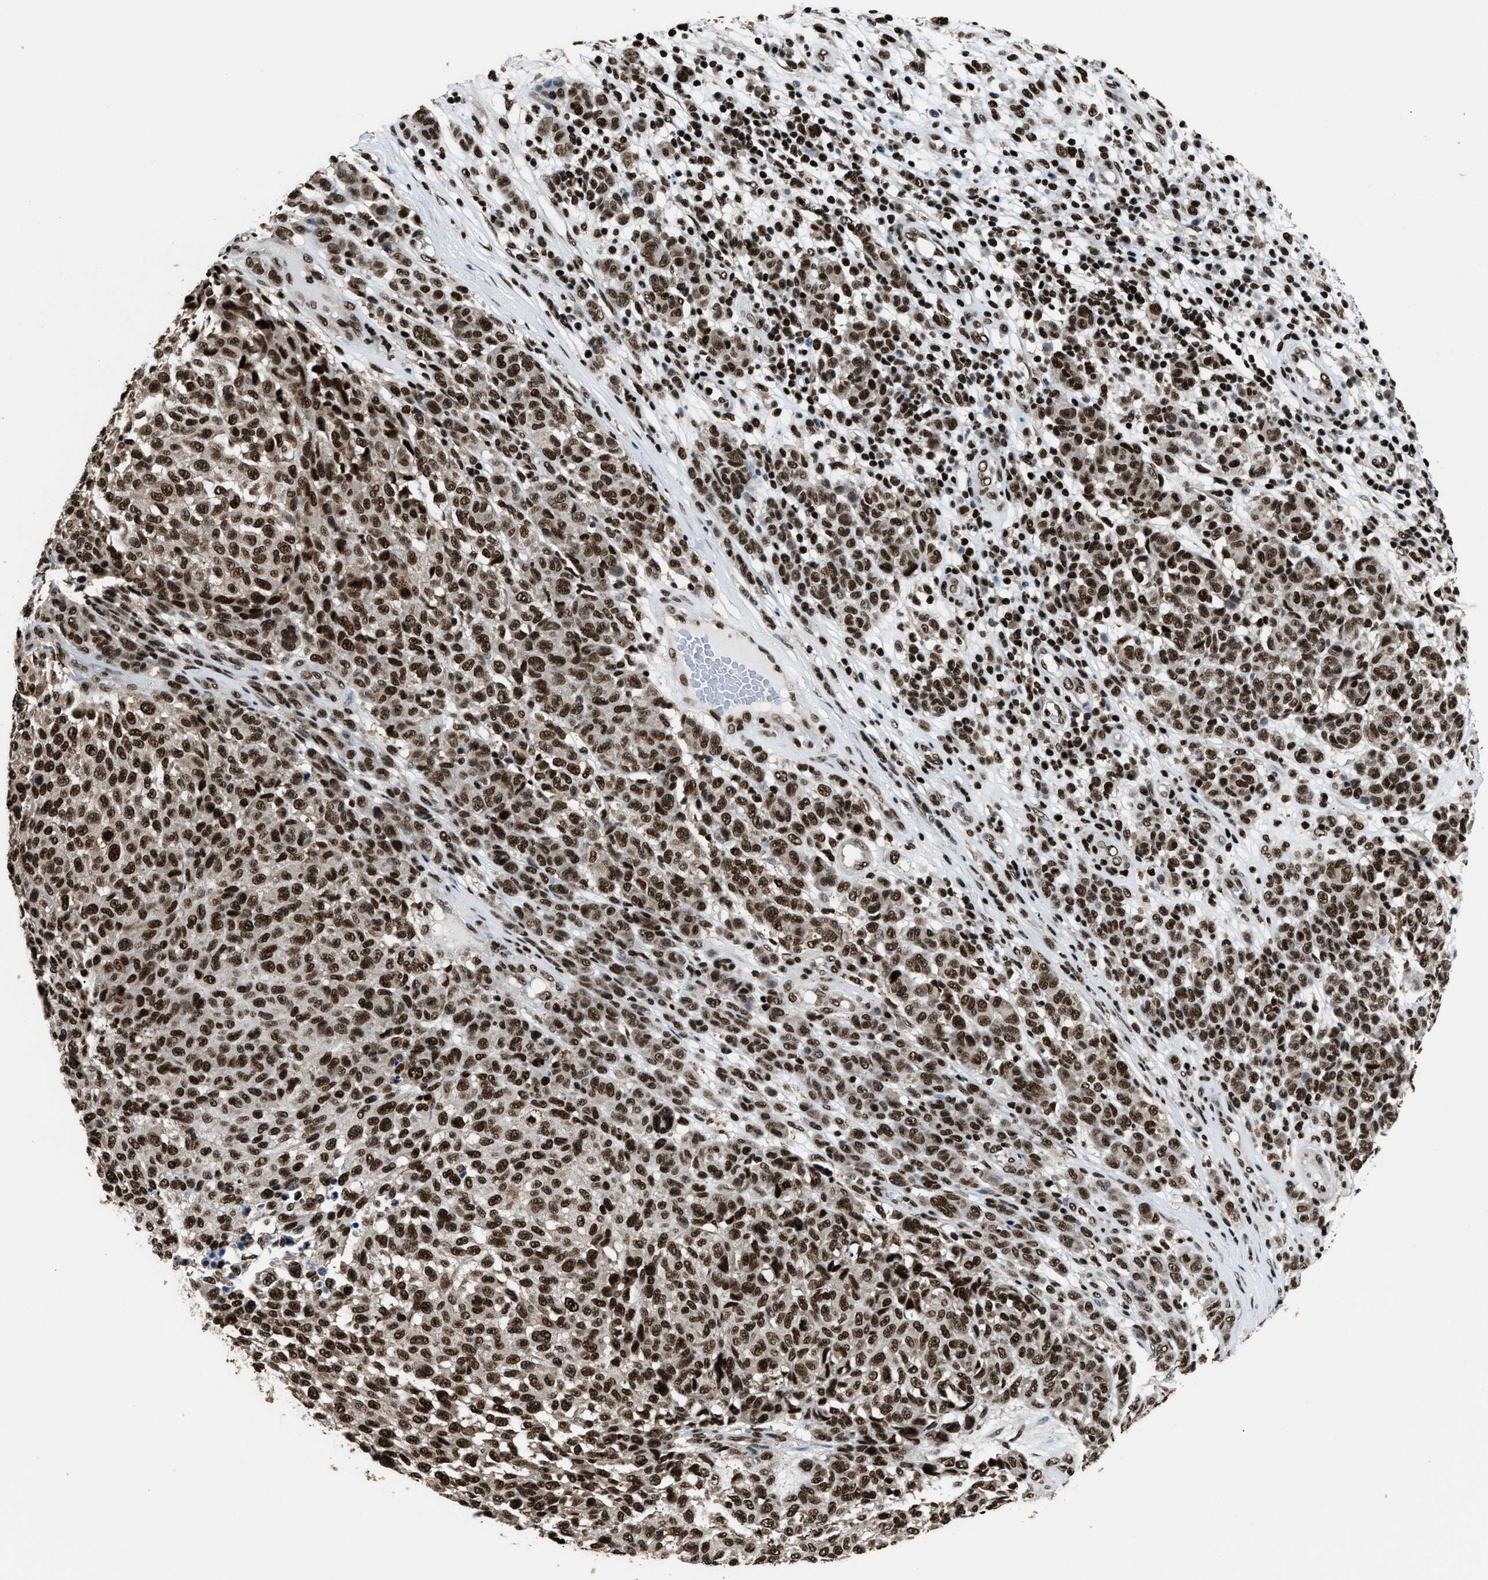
{"staining": {"intensity": "strong", "quantity": ">75%", "location": "nuclear"}, "tissue": "melanoma", "cell_type": "Tumor cells", "image_type": "cancer", "snomed": [{"axis": "morphology", "description": "Malignant melanoma, NOS"}, {"axis": "topography", "description": "Skin"}], "caption": "An image of human malignant melanoma stained for a protein displays strong nuclear brown staining in tumor cells. Nuclei are stained in blue.", "gene": "RAD21", "patient": {"sex": "male", "age": 59}}